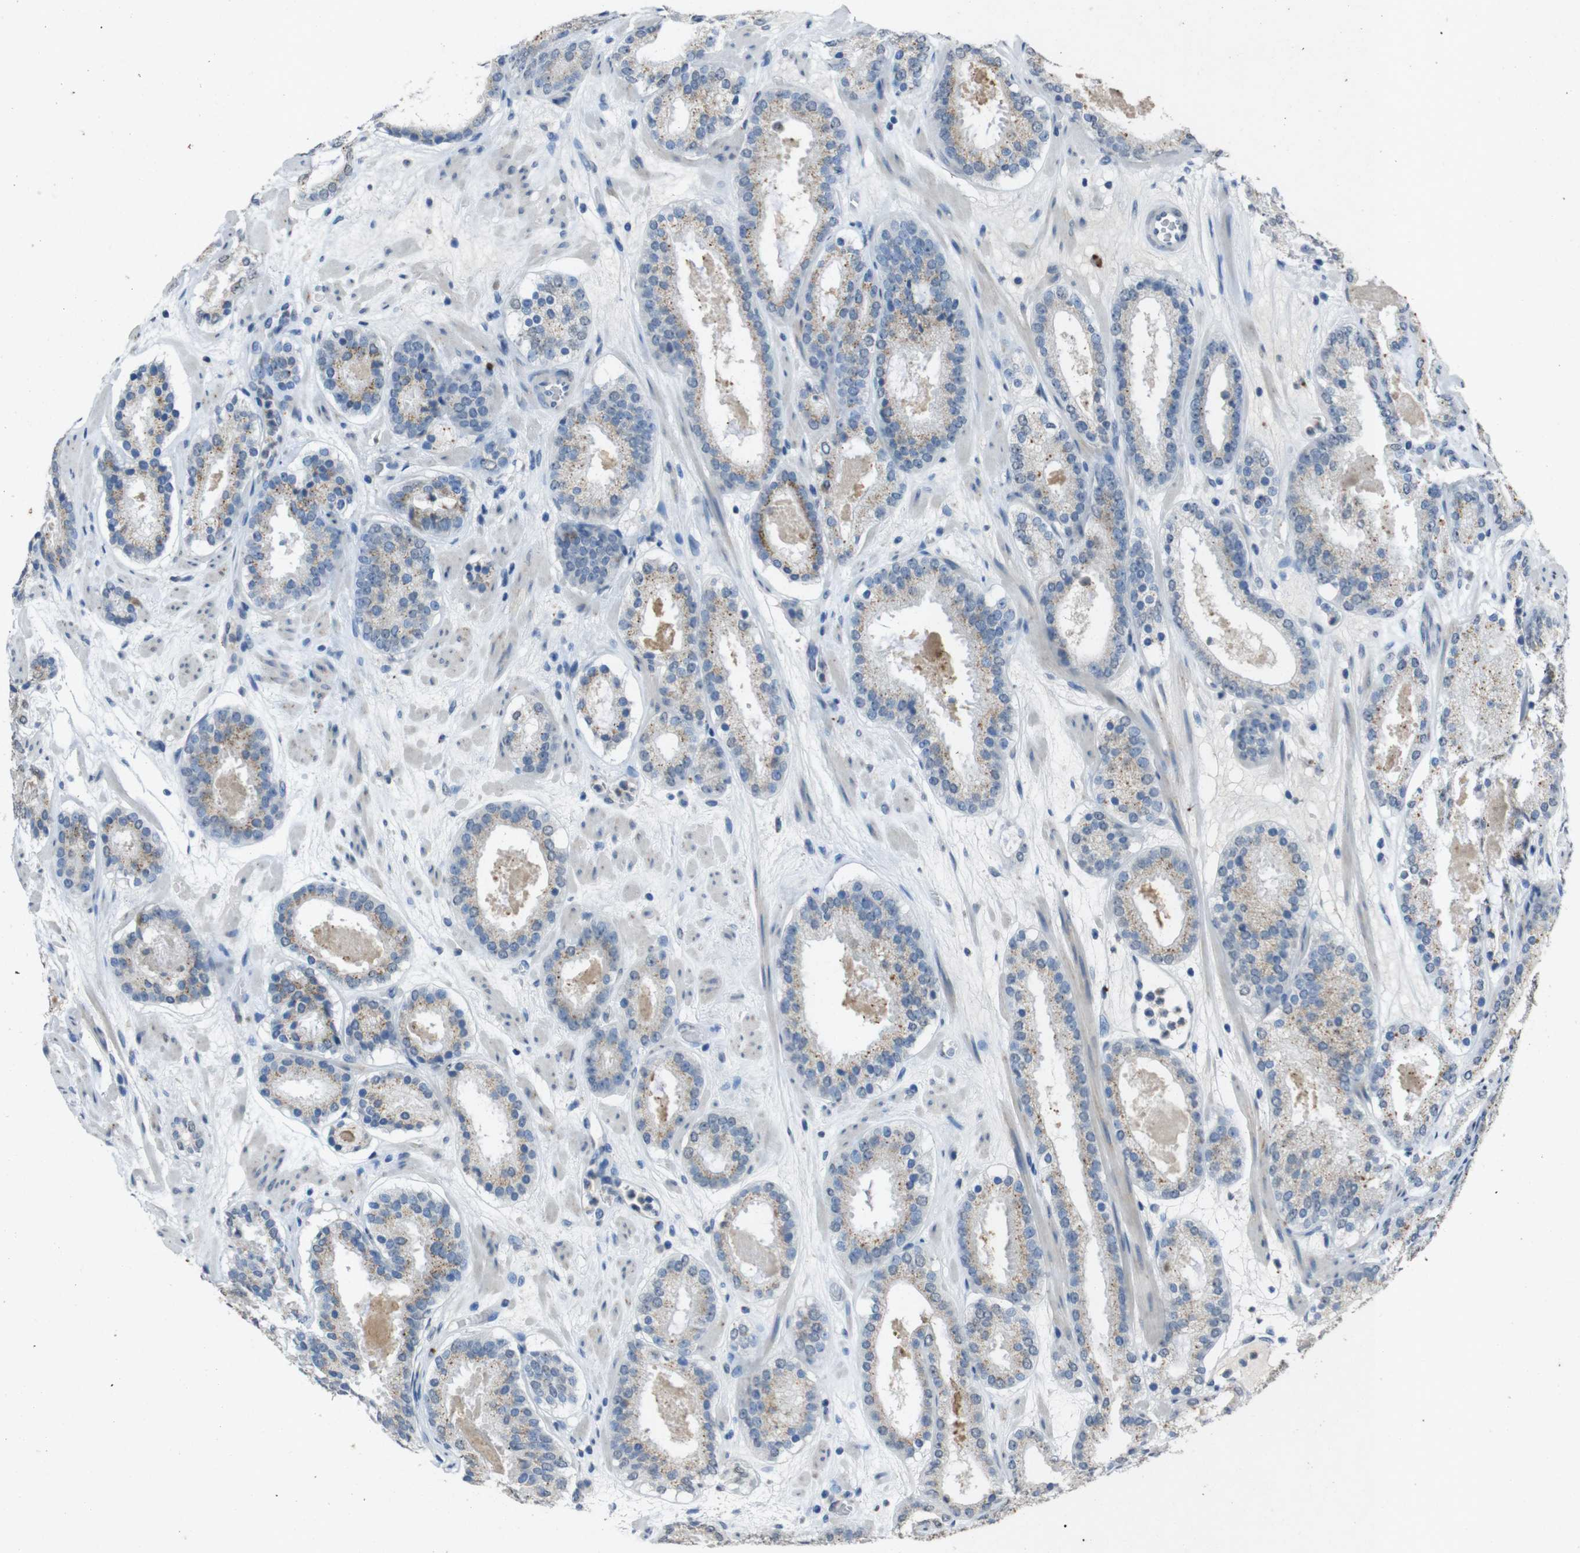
{"staining": {"intensity": "negative", "quantity": "none", "location": "none"}, "tissue": "prostate cancer", "cell_type": "Tumor cells", "image_type": "cancer", "snomed": [{"axis": "morphology", "description": "Adenocarcinoma, Low grade"}, {"axis": "topography", "description": "Prostate"}], "caption": "Protein analysis of low-grade adenocarcinoma (prostate) reveals no significant positivity in tumor cells. The staining was performed using DAB to visualize the protein expression in brown, while the nuclei were stained in blue with hematoxylin (Magnification: 20x).", "gene": "STBD1", "patient": {"sex": "male", "age": 69}}